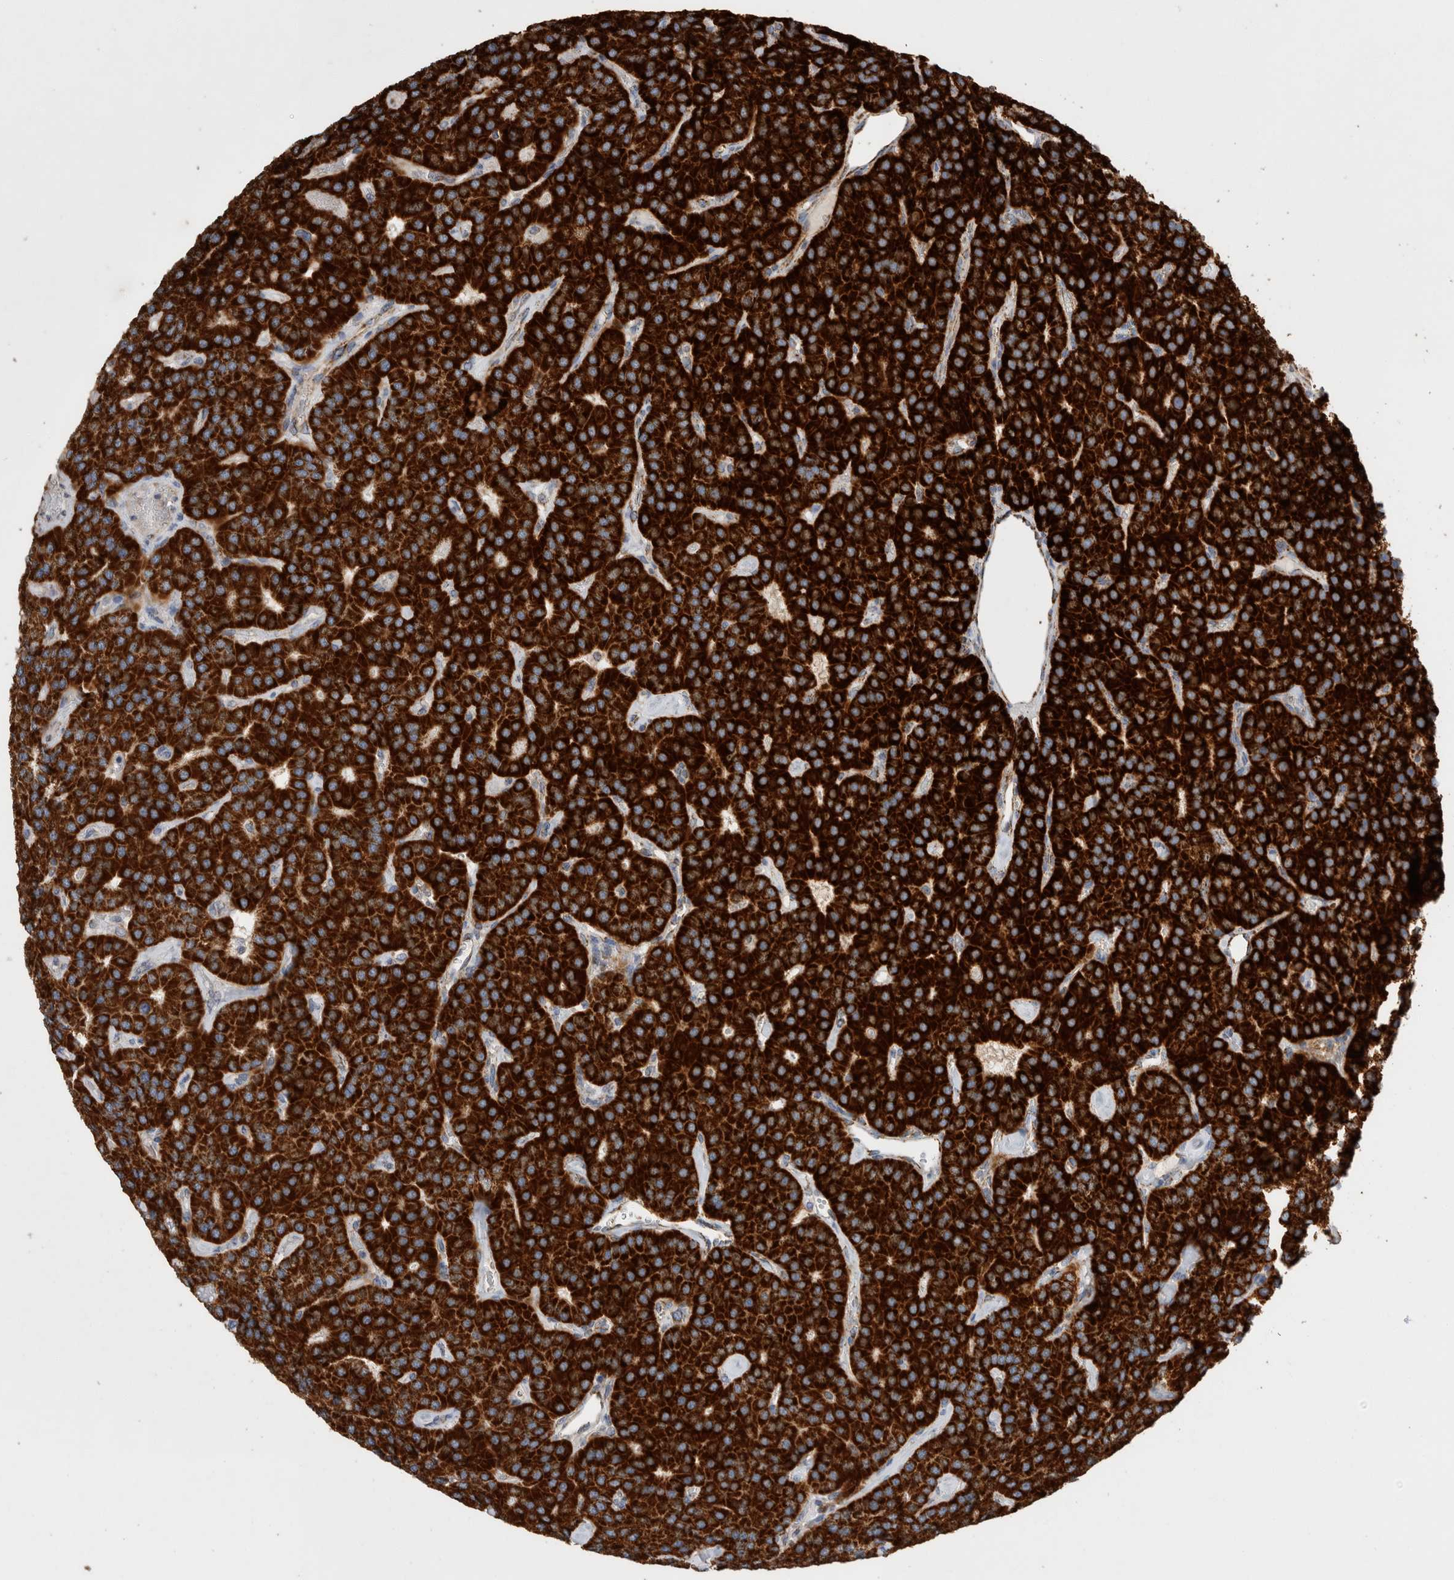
{"staining": {"intensity": "strong", "quantity": ">75%", "location": "cytoplasmic/membranous"}, "tissue": "parathyroid gland", "cell_type": "Glandular cells", "image_type": "normal", "snomed": [{"axis": "morphology", "description": "Normal tissue, NOS"}, {"axis": "morphology", "description": "Adenoma, NOS"}, {"axis": "topography", "description": "Parathyroid gland"}], "caption": "Immunohistochemistry photomicrograph of unremarkable parathyroid gland: human parathyroid gland stained using immunohistochemistry (IHC) demonstrates high levels of strong protein expression localized specifically in the cytoplasmic/membranous of glandular cells, appearing as a cytoplasmic/membranous brown color.", "gene": "IARS2", "patient": {"sex": "female", "age": 86}}